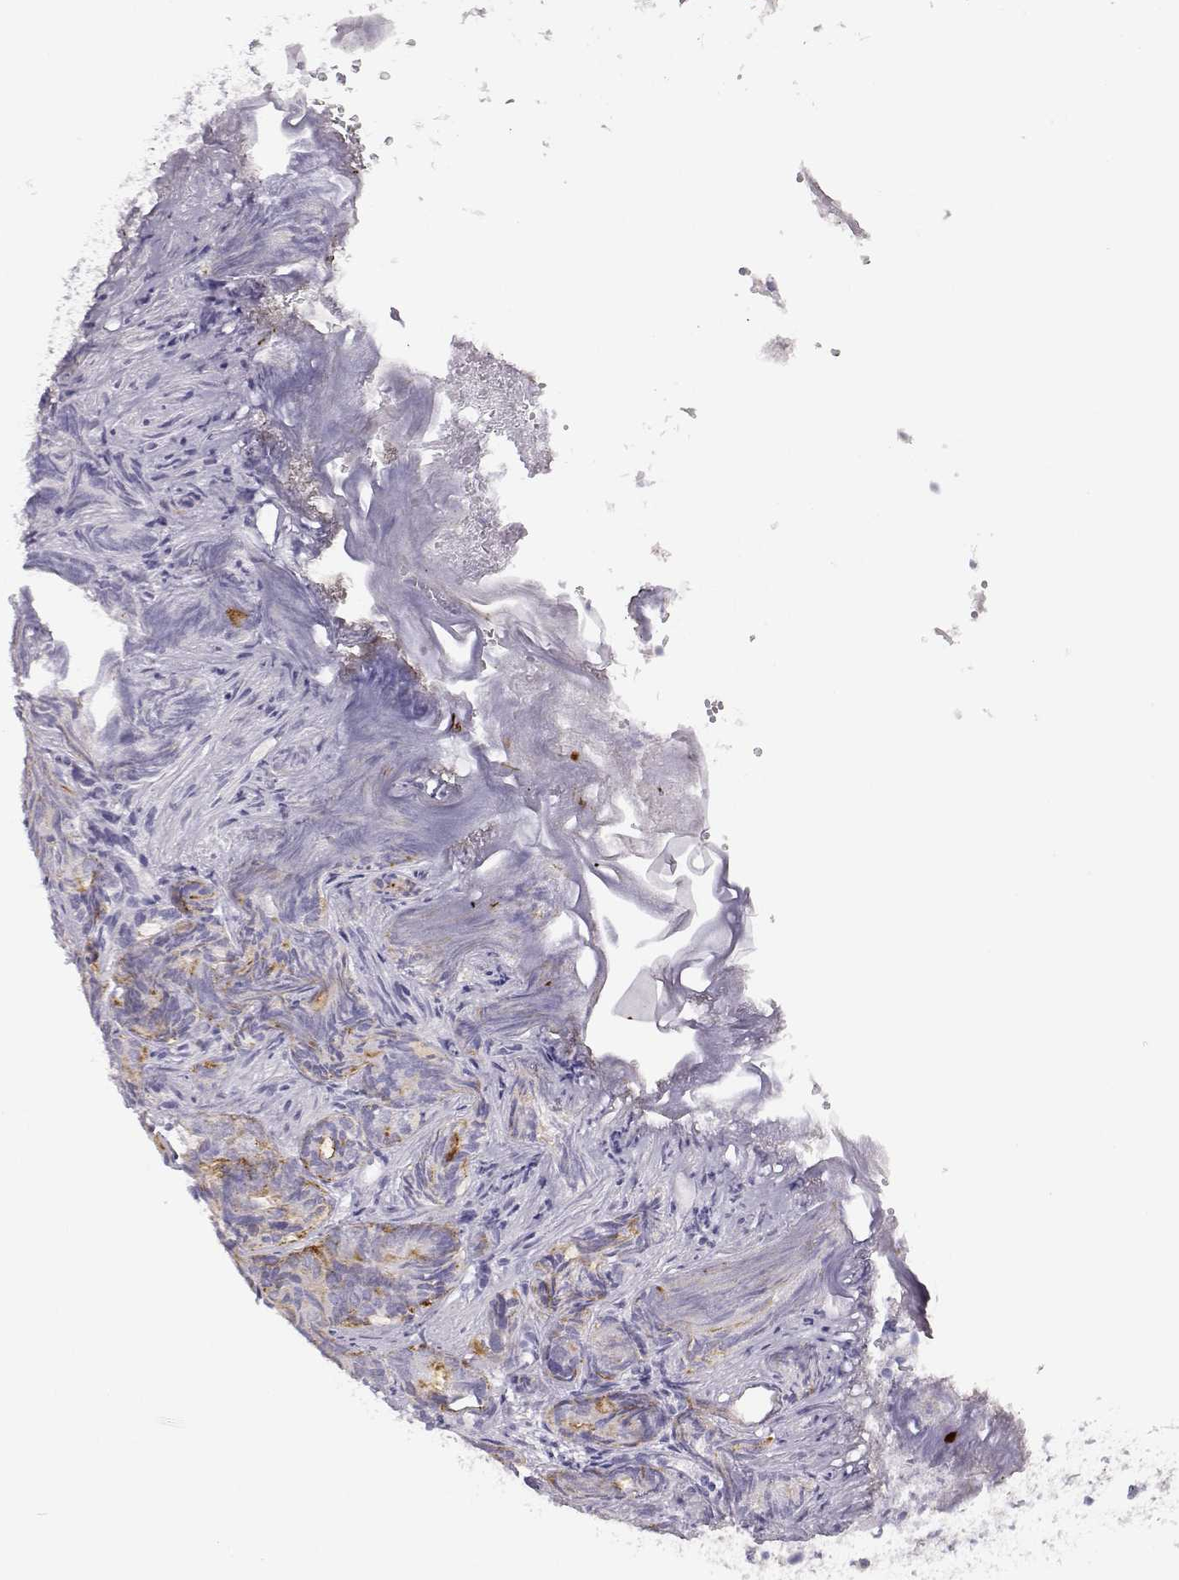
{"staining": {"intensity": "weak", "quantity": "<25%", "location": "cytoplasmic/membranous"}, "tissue": "prostate cancer", "cell_type": "Tumor cells", "image_type": "cancer", "snomed": [{"axis": "morphology", "description": "Adenocarcinoma, High grade"}, {"axis": "topography", "description": "Prostate"}], "caption": "The photomicrograph exhibits no staining of tumor cells in prostate cancer (adenocarcinoma (high-grade)).", "gene": "LEPR", "patient": {"sex": "male", "age": 84}}